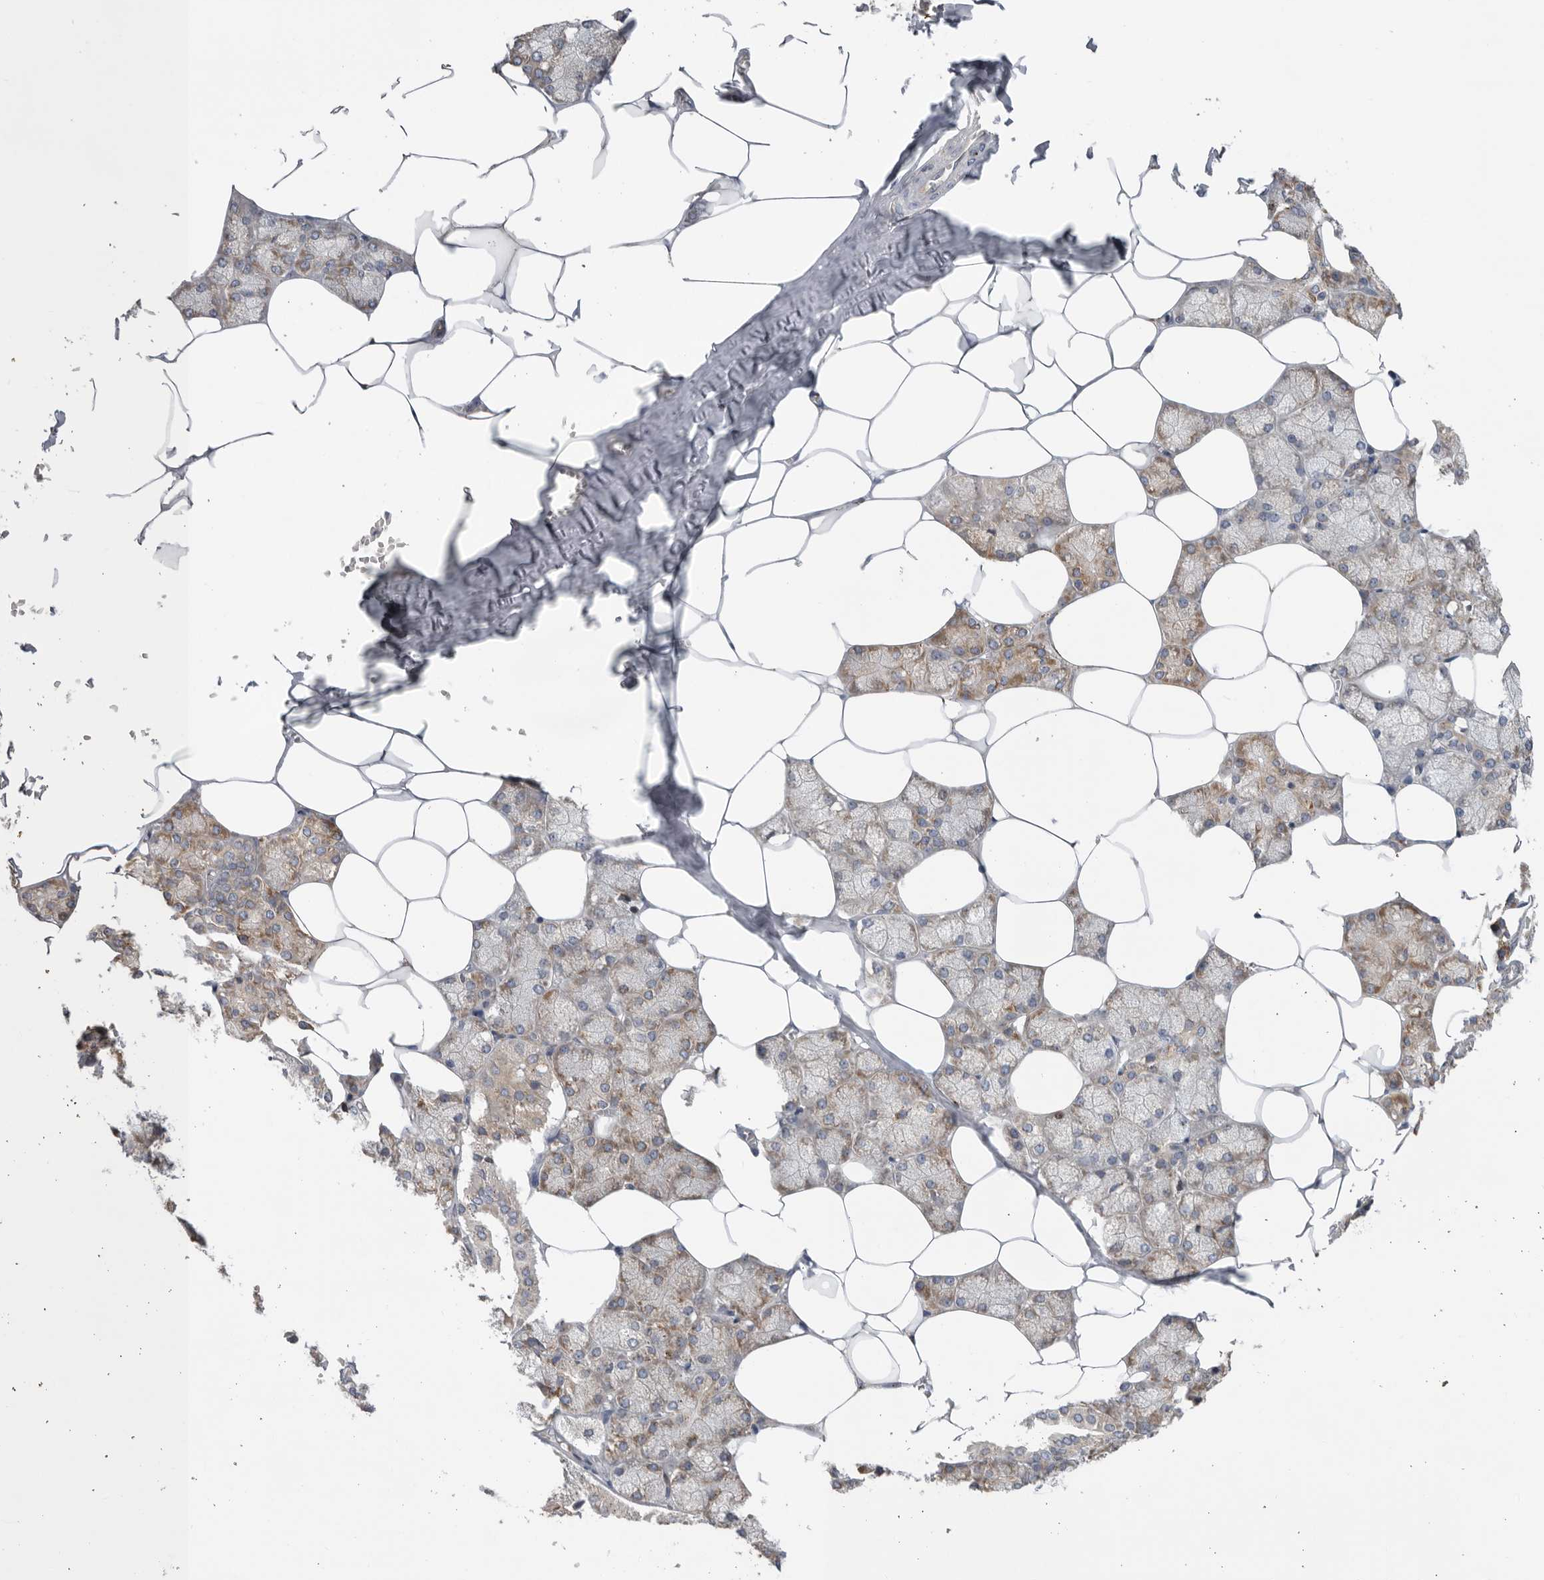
{"staining": {"intensity": "moderate", "quantity": "<25%", "location": "cytoplasmic/membranous"}, "tissue": "salivary gland", "cell_type": "Glandular cells", "image_type": "normal", "snomed": [{"axis": "morphology", "description": "Normal tissue, NOS"}, {"axis": "topography", "description": "Salivary gland"}], "caption": "This micrograph demonstrates immunohistochemistry staining of normal human salivary gland, with low moderate cytoplasmic/membranous positivity in approximately <25% of glandular cells.", "gene": "GANAB", "patient": {"sex": "male", "age": 62}}